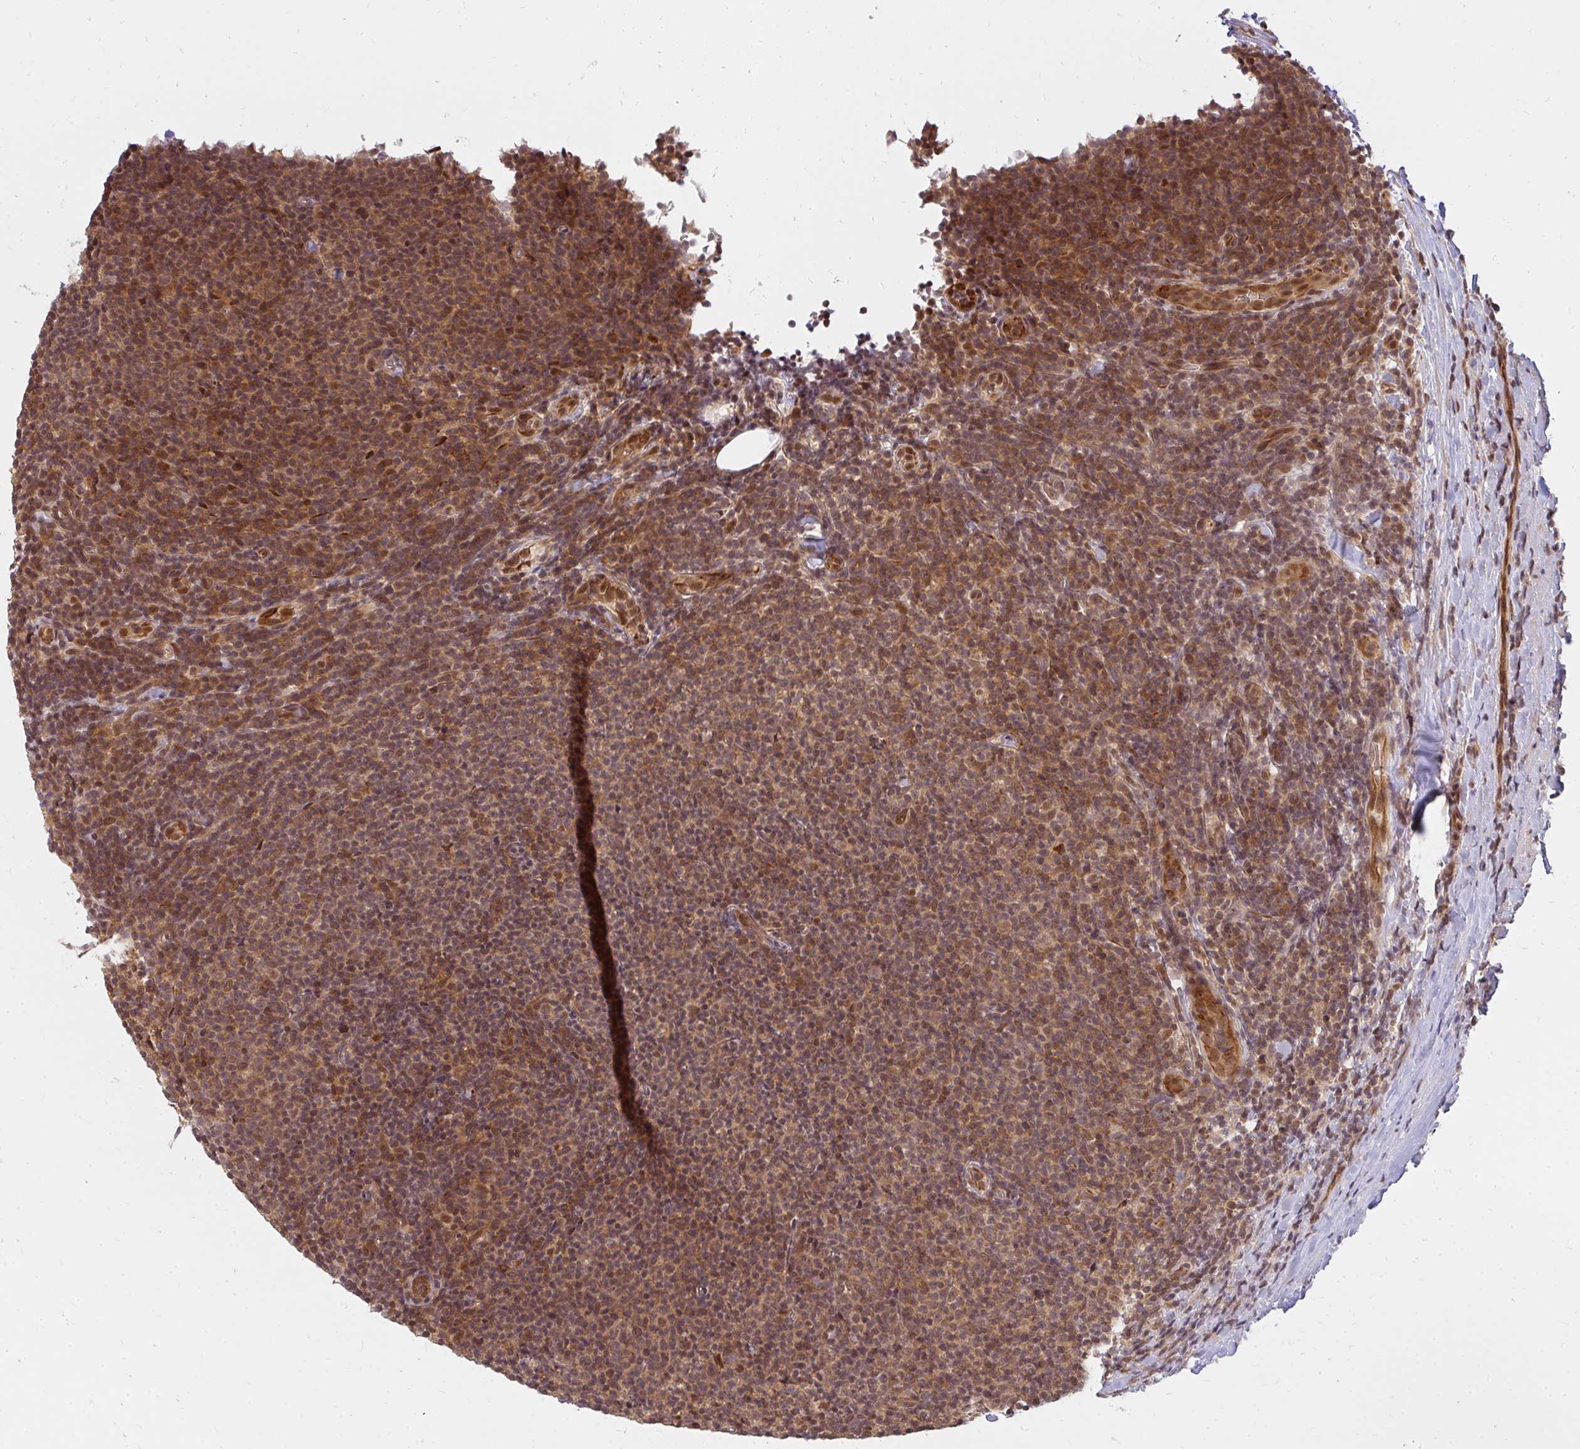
{"staining": {"intensity": "moderate", "quantity": ">75%", "location": "cytoplasmic/membranous,nuclear"}, "tissue": "lymphoma", "cell_type": "Tumor cells", "image_type": "cancer", "snomed": [{"axis": "morphology", "description": "Malignant lymphoma, non-Hodgkin's type, Low grade"}, {"axis": "topography", "description": "Lymph node"}], "caption": "Brown immunohistochemical staining in low-grade malignant lymphoma, non-Hodgkin's type shows moderate cytoplasmic/membranous and nuclear expression in approximately >75% of tumor cells. Nuclei are stained in blue.", "gene": "GTF3C6", "patient": {"sex": "male", "age": 66}}